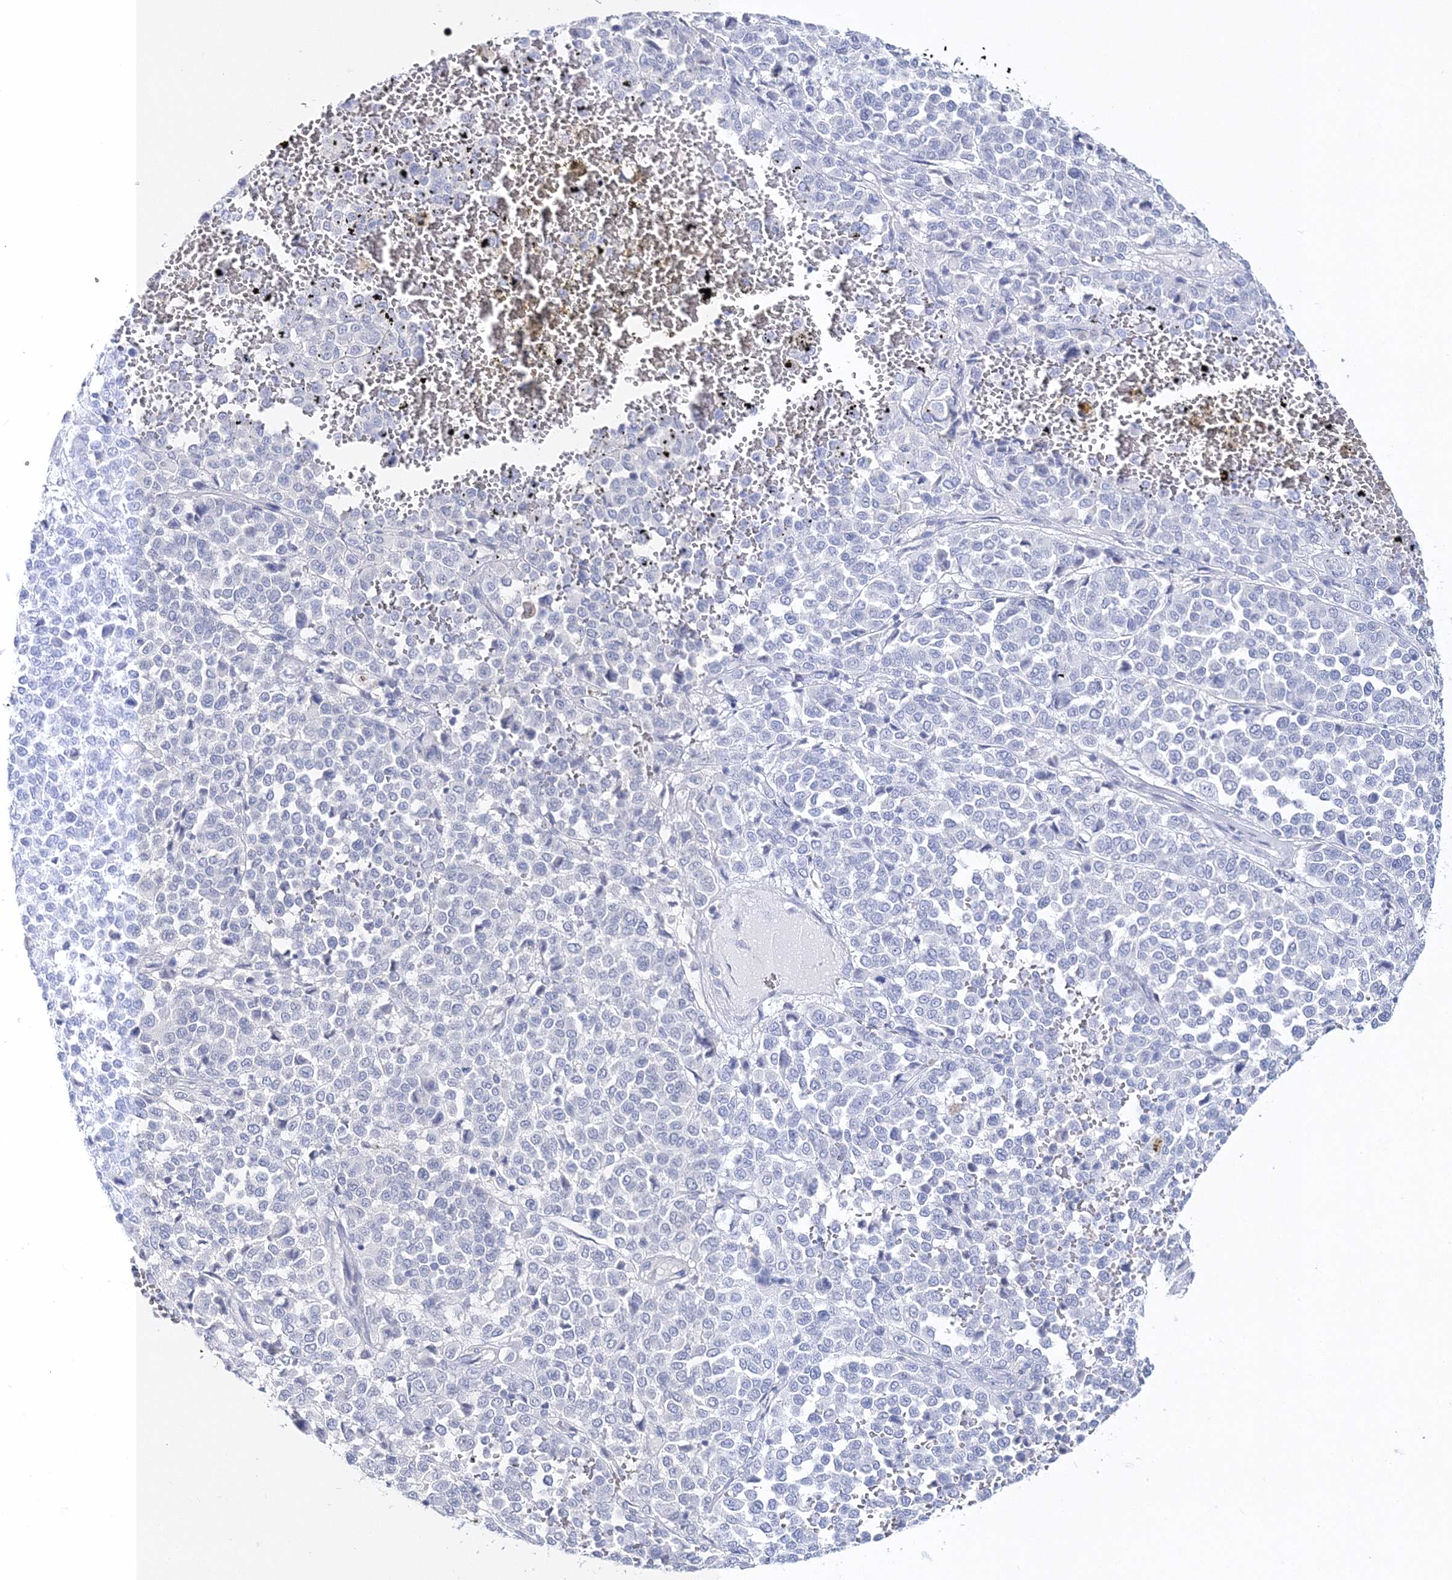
{"staining": {"intensity": "negative", "quantity": "none", "location": "none"}, "tissue": "melanoma", "cell_type": "Tumor cells", "image_type": "cancer", "snomed": [{"axis": "morphology", "description": "Malignant melanoma, Metastatic site"}, {"axis": "topography", "description": "Pancreas"}], "caption": "This is an immunohistochemistry image of malignant melanoma (metastatic site). There is no positivity in tumor cells.", "gene": "MYOZ2", "patient": {"sex": "female", "age": 30}}